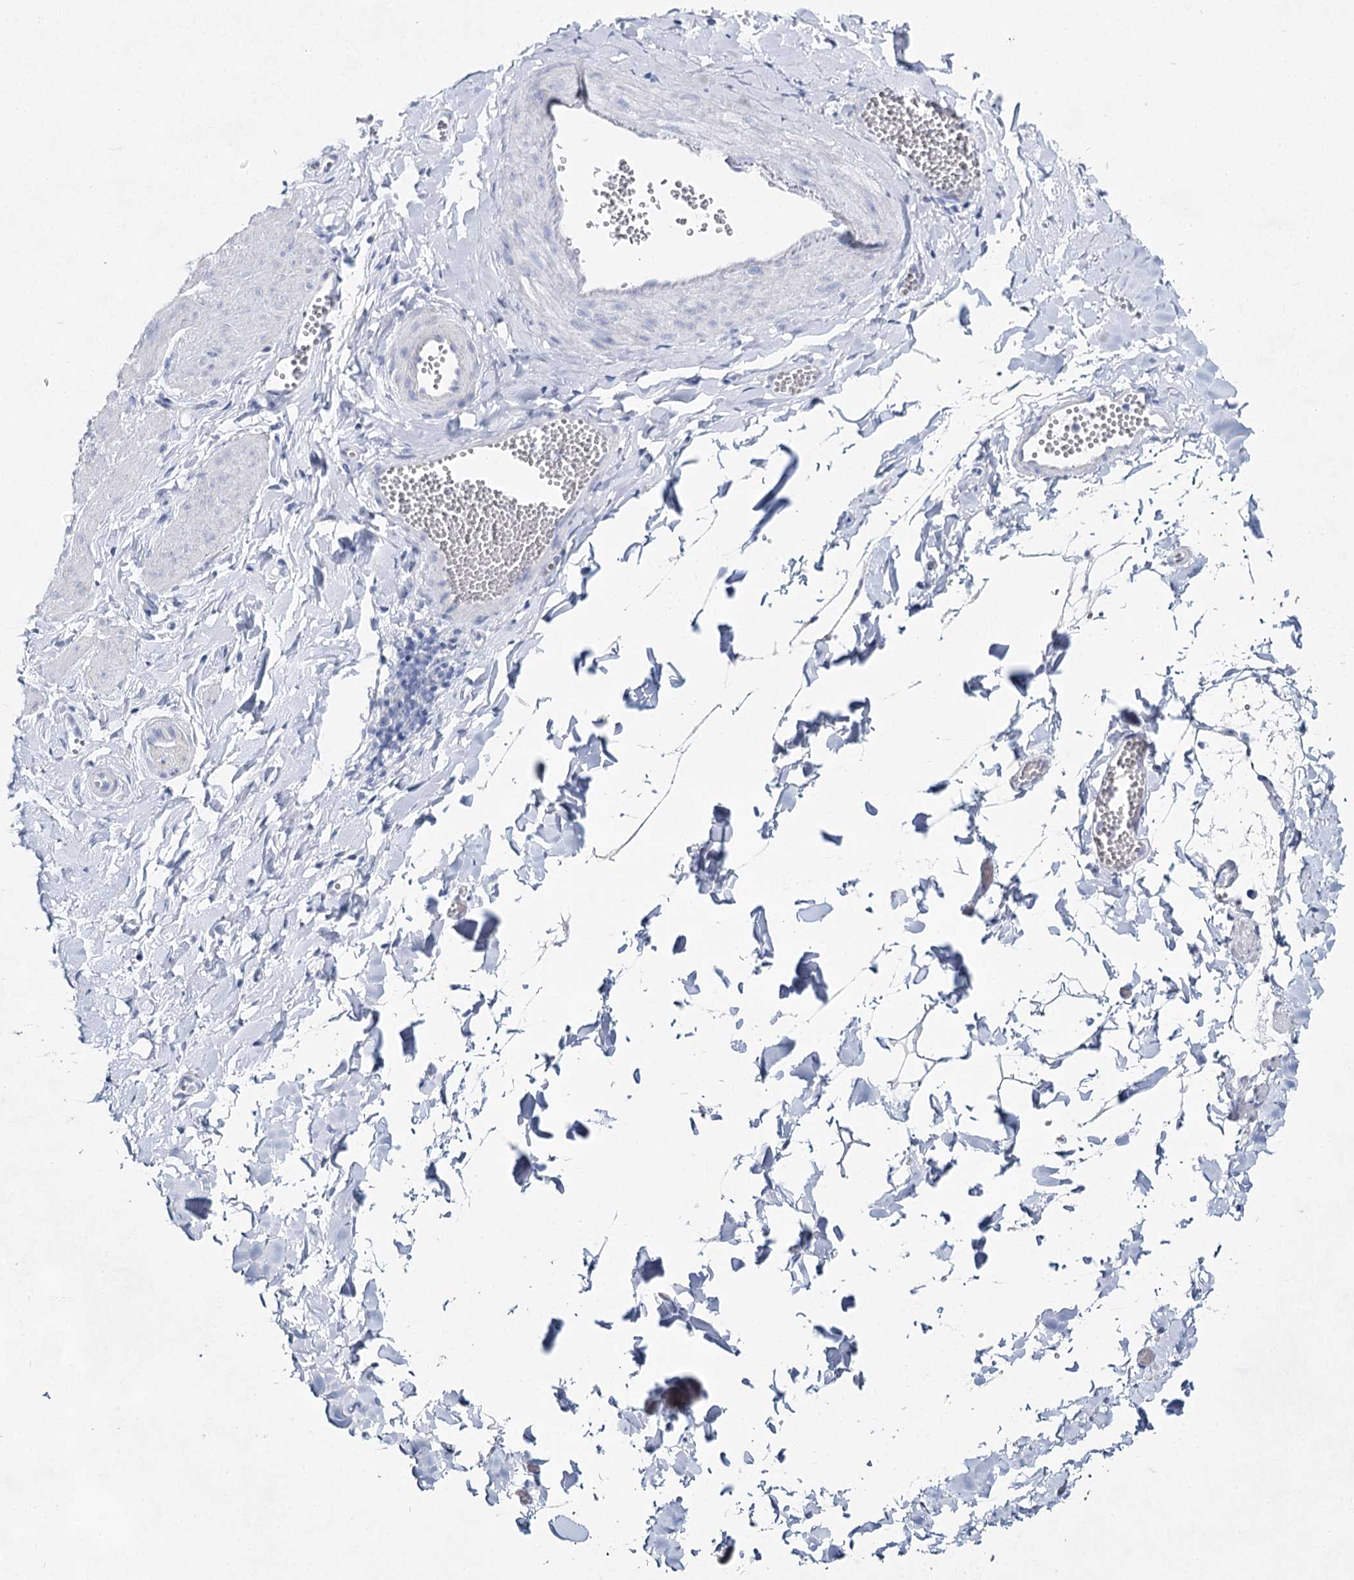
{"staining": {"intensity": "negative", "quantity": "none", "location": "none"}, "tissue": "adipose tissue", "cell_type": "Adipocytes", "image_type": "normal", "snomed": [{"axis": "morphology", "description": "Normal tissue, NOS"}, {"axis": "topography", "description": "Gallbladder"}, {"axis": "topography", "description": "Peripheral nerve tissue"}], "caption": "Micrograph shows no protein staining in adipocytes of normal adipose tissue.", "gene": "SLC17A2", "patient": {"sex": "male", "age": 38}}